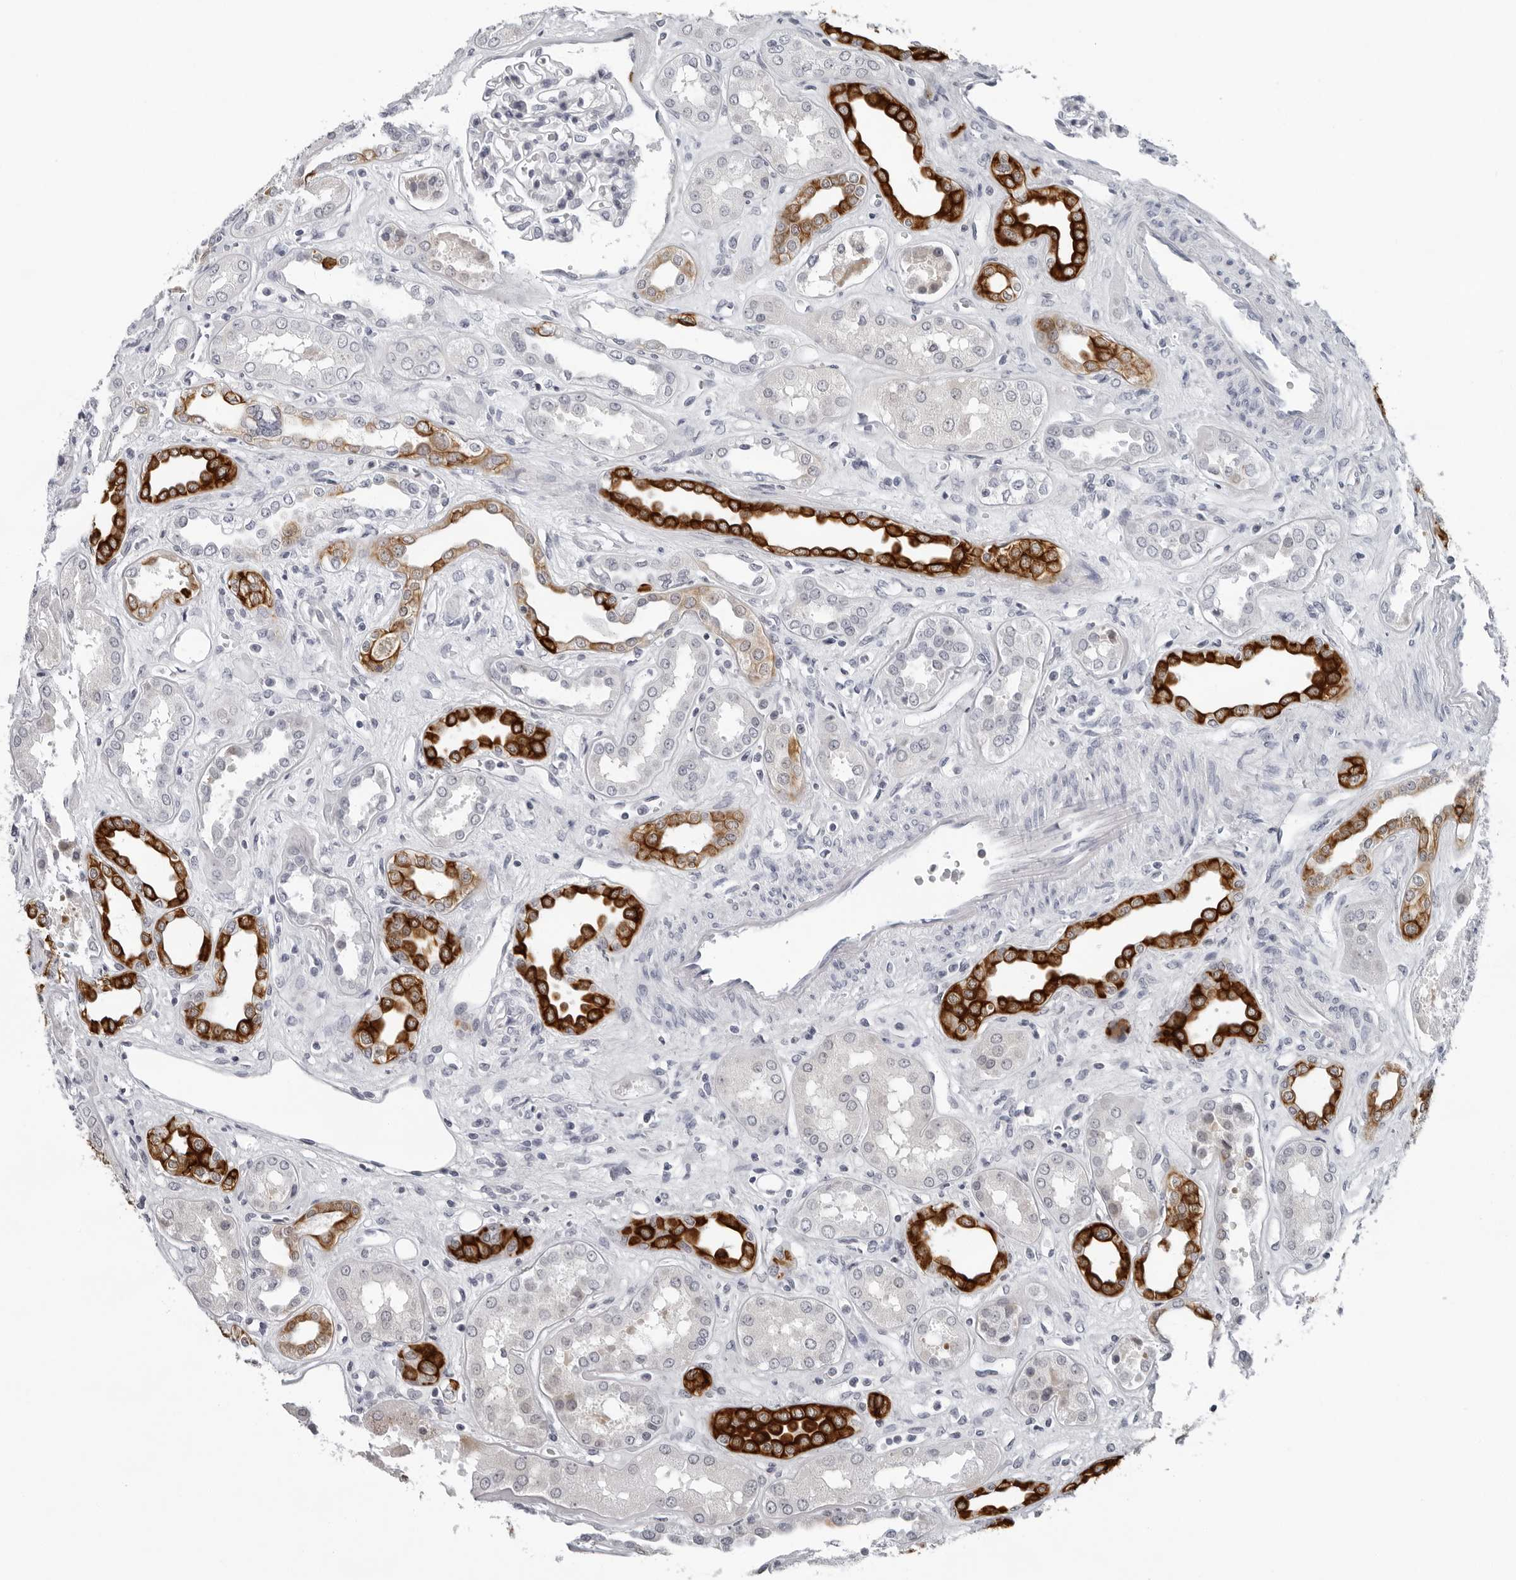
{"staining": {"intensity": "negative", "quantity": "none", "location": "none"}, "tissue": "kidney", "cell_type": "Cells in glomeruli", "image_type": "normal", "snomed": [{"axis": "morphology", "description": "Normal tissue, NOS"}, {"axis": "topography", "description": "Kidney"}], "caption": "High power microscopy photomicrograph of an immunohistochemistry histopathology image of benign kidney, revealing no significant positivity in cells in glomeruli. The staining is performed using DAB brown chromogen with nuclei counter-stained in using hematoxylin.", "gene": "CCDC28B", "patient": {"sex": "male", "age": 59}}